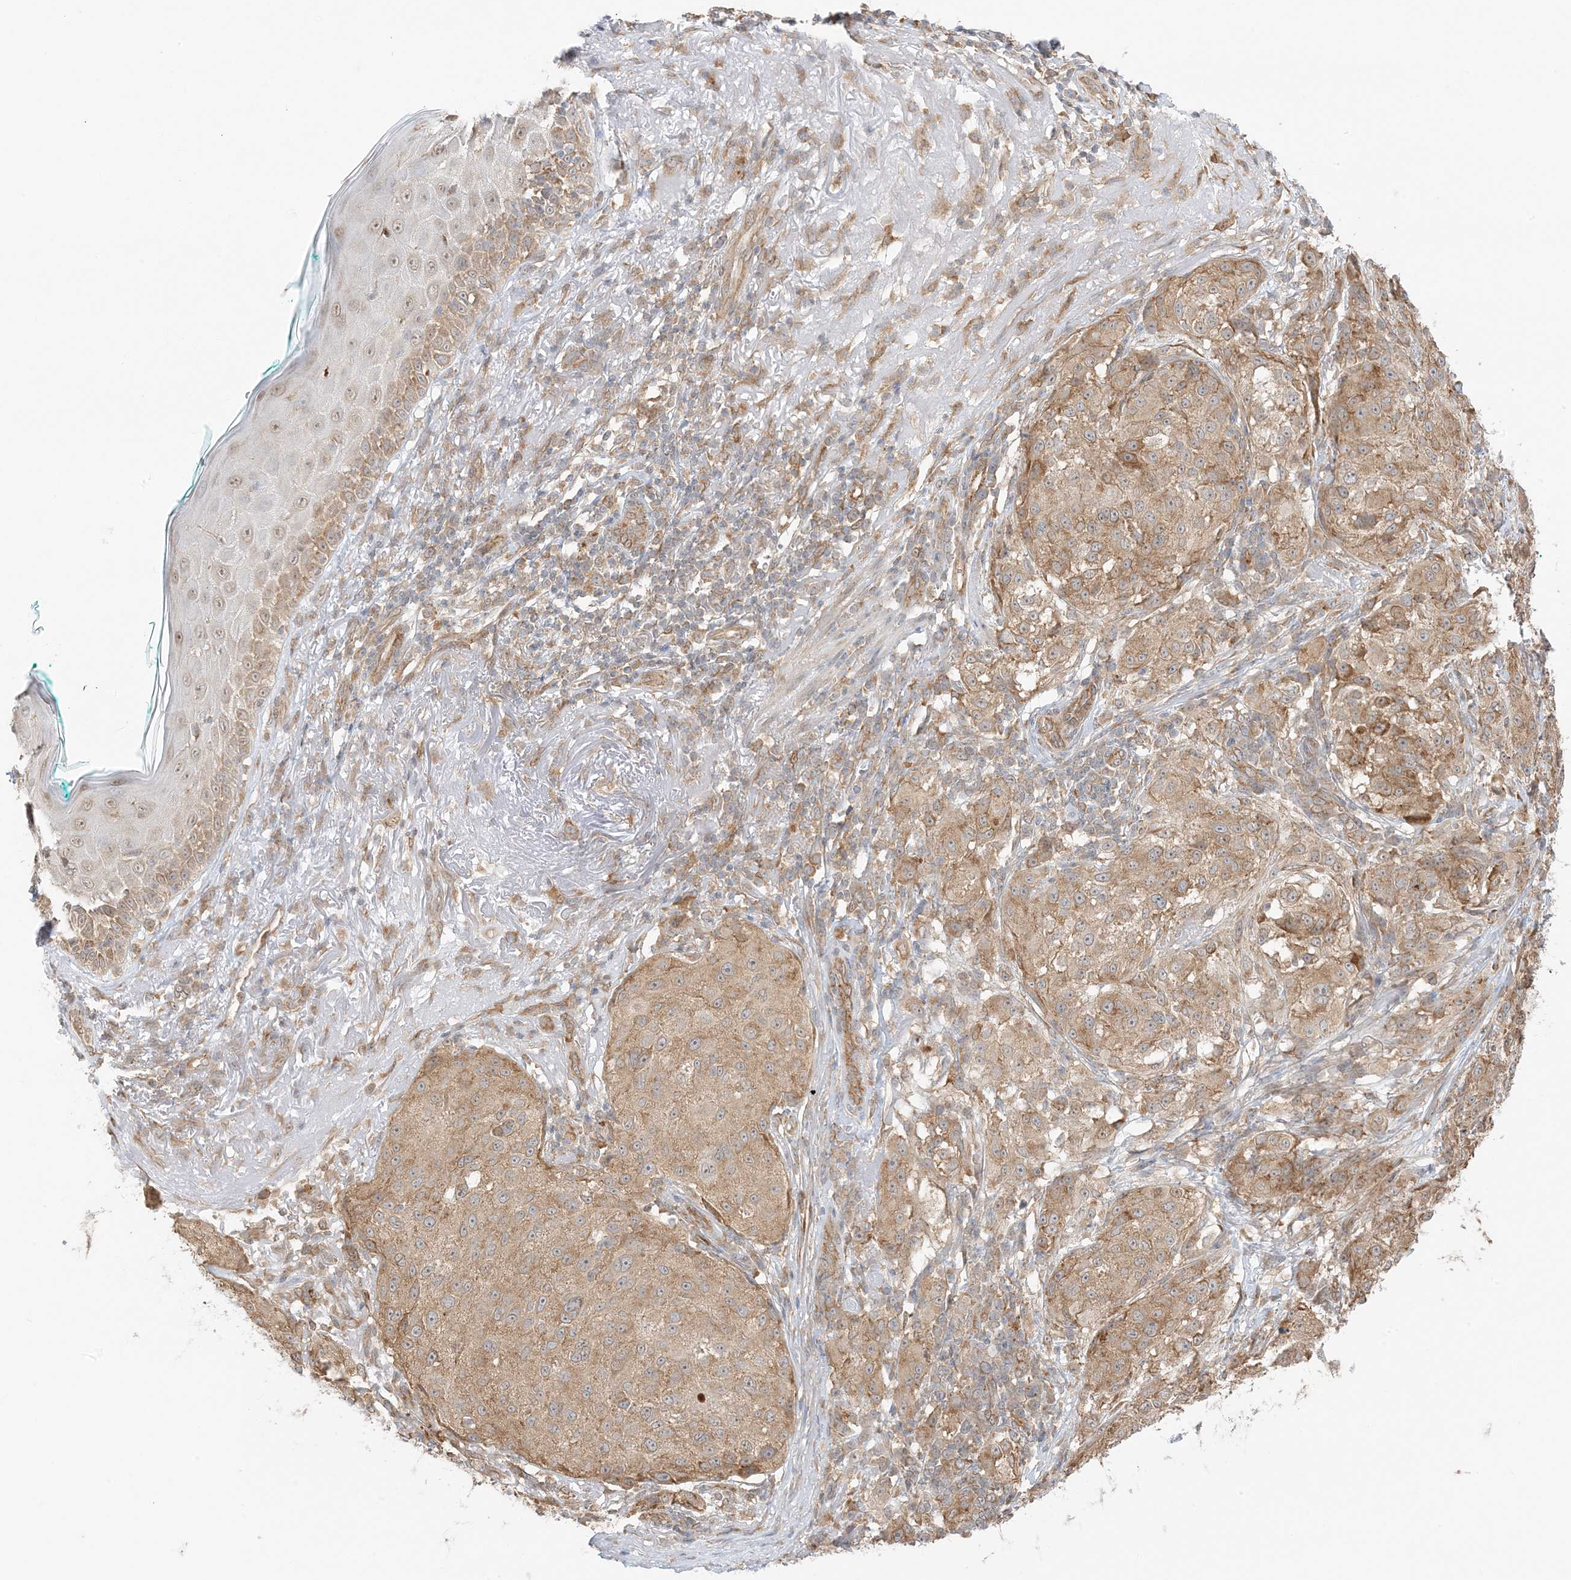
{"staining": {"intensity": "moderate", "quantity": ">75%", "location": "cytoplasmic/membranous"}, "tissue": "melanoma", "cell_type": "Tumor cells", "image_type": "cancer", "snomed": [{"axis": "morphology", "description": "Necrosis, NOS"}, {"axis": "morphology", "description": "Malignant melanoma, NOS"}, {"axis": "topography", "description": "Skin"}], "caption": "Protein staining exhibits moderate cytoplasmic/membranous staining in about >75% of tumor cells in malignant melanoma.", "gene": "UBAP2L", "patient": {"sex": "female", "age": 87}}